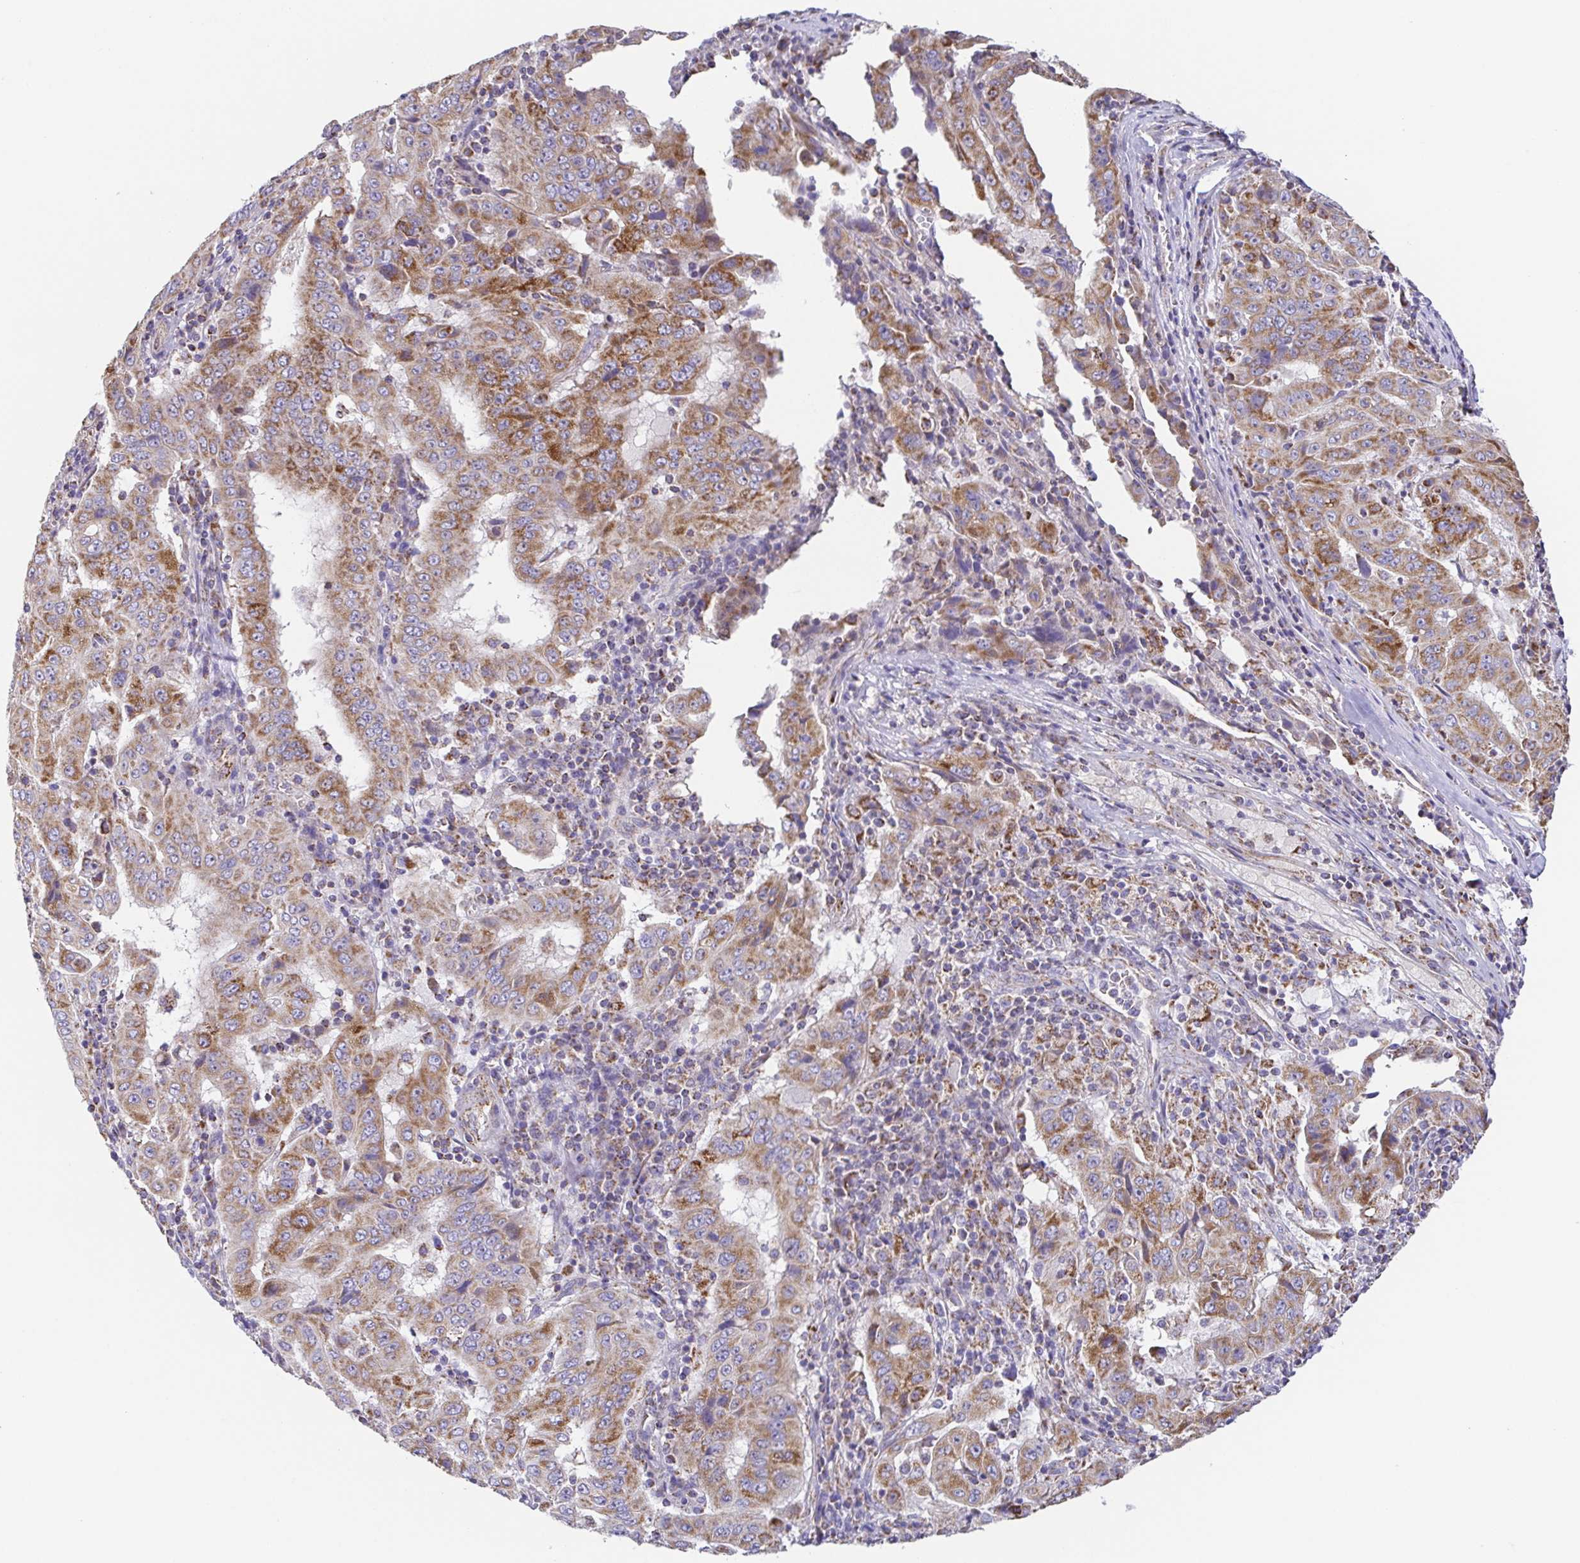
{"staining": {"intensity": "strong", "quantity": ">75%", "location": "cytoplasmic/membranous"}, "tissue": "pancreatic cancer", "cell_type": "Tumor cells", "image_type": "cancer", "snomed": [{"axis": "morphology", "description": "Adenocarcinoma, NOS"}, {"axis": "topography", "description": "Pancreas"}], "caption": "Pancreatic cancer (adenocarcinoma) stained with a brown dye exhibits strong cytoplasmic/membranous positive positivity in about >75% of tumor cells.", "gene": "GINM1", "patient": {"sex": "male", "age": 63}}